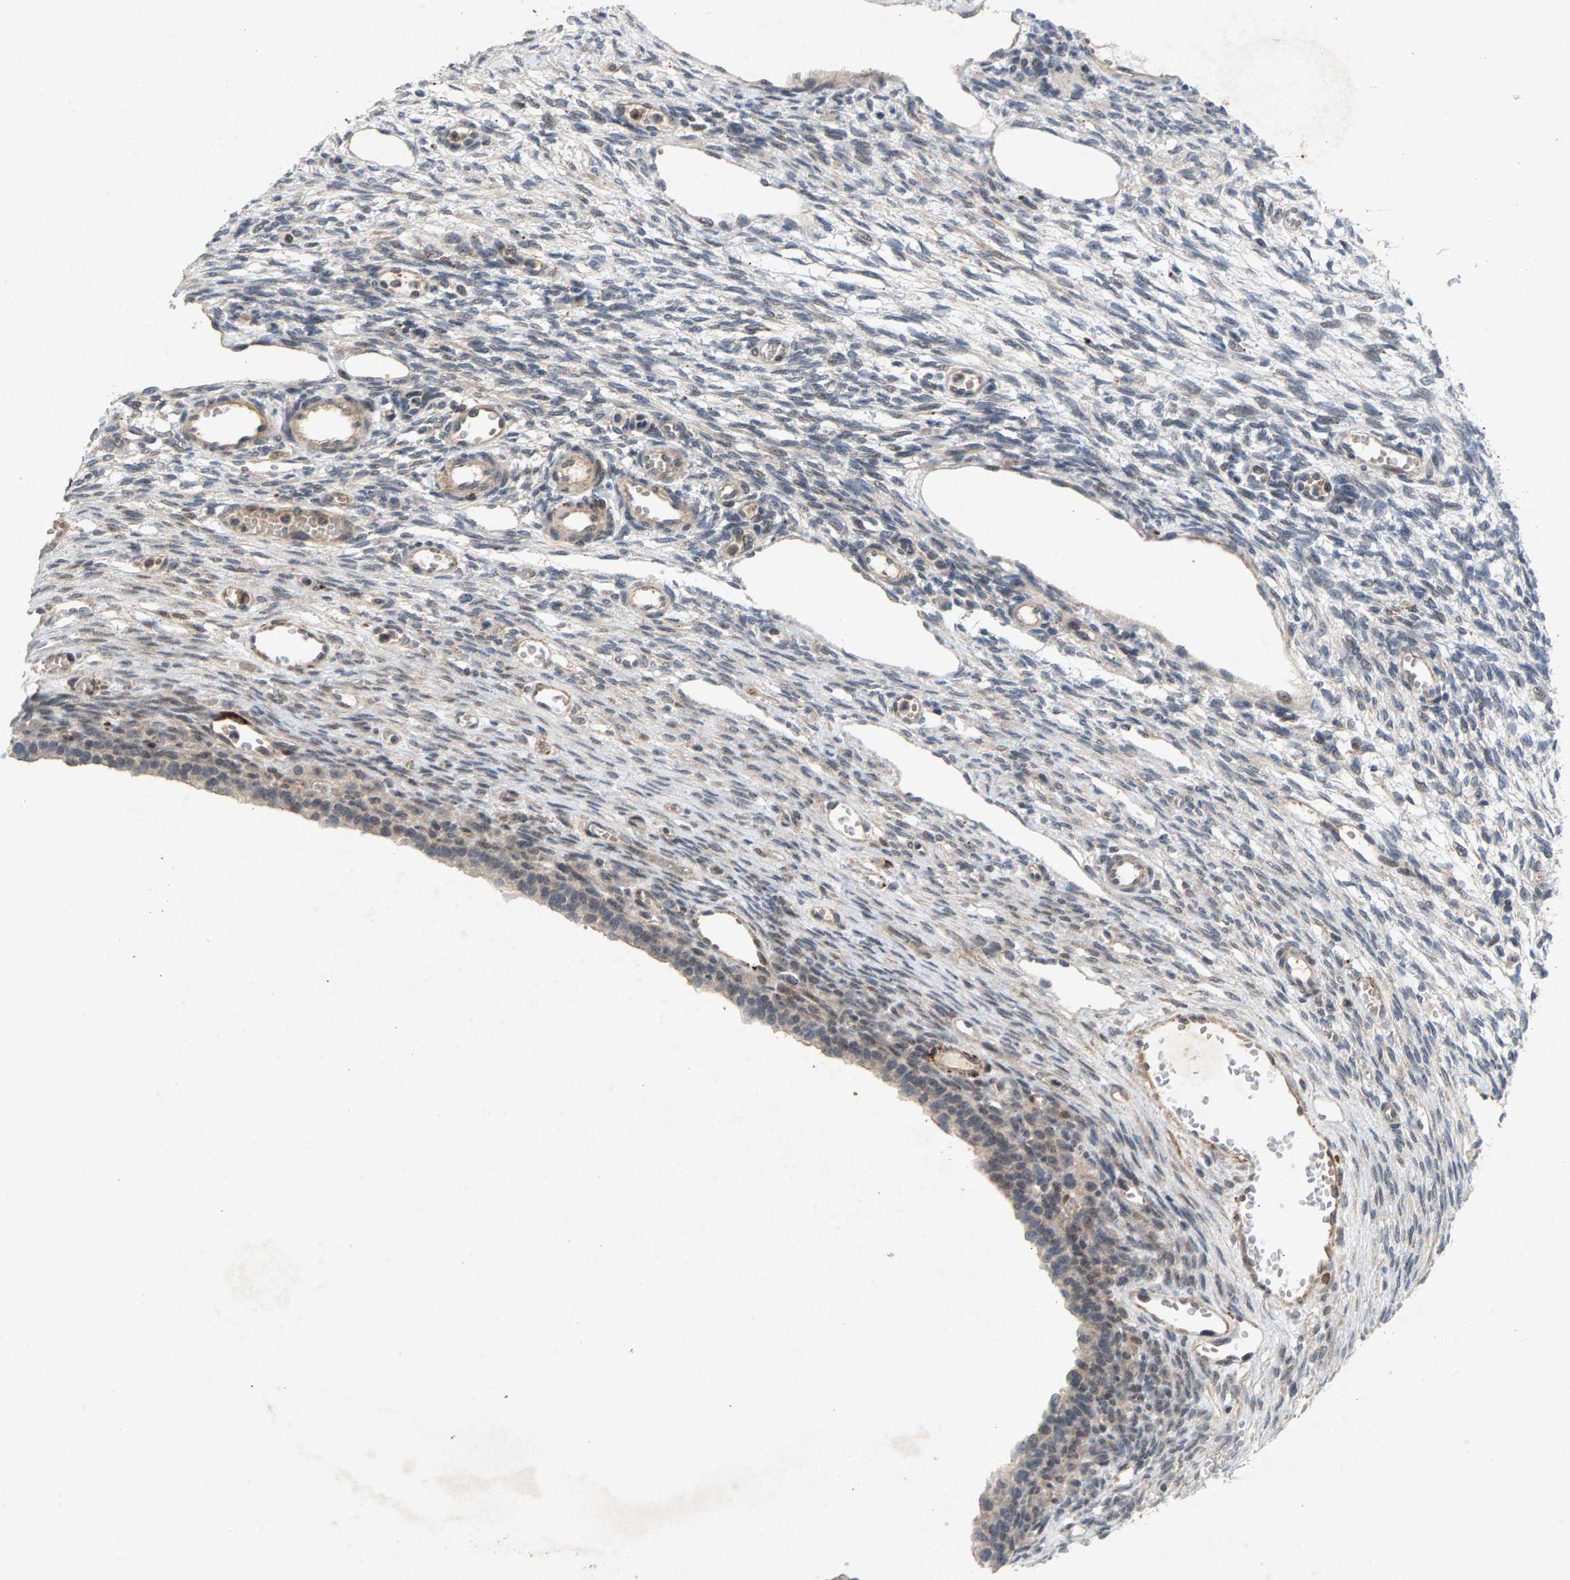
{"staining": {"intensity": "negative", "quantity": "none", "location": "none"}, "tissue": "ovary", "cell_type": "Ovarian stroma cells", "image_type": "normal", "snomed": [{"axis": "morphology", "description": "Normal tissue, NOS"}, {"axis": "topography", "description": "Ovary"}], "caption": "IHC image of normal ovary: ovary stained with DAB (3,3'-diaminobenzidine) displays no significant protein expression in ovarian stroma cells.", "gene": "ZPR1", "patient": {"sex": "female", "age": 33}}